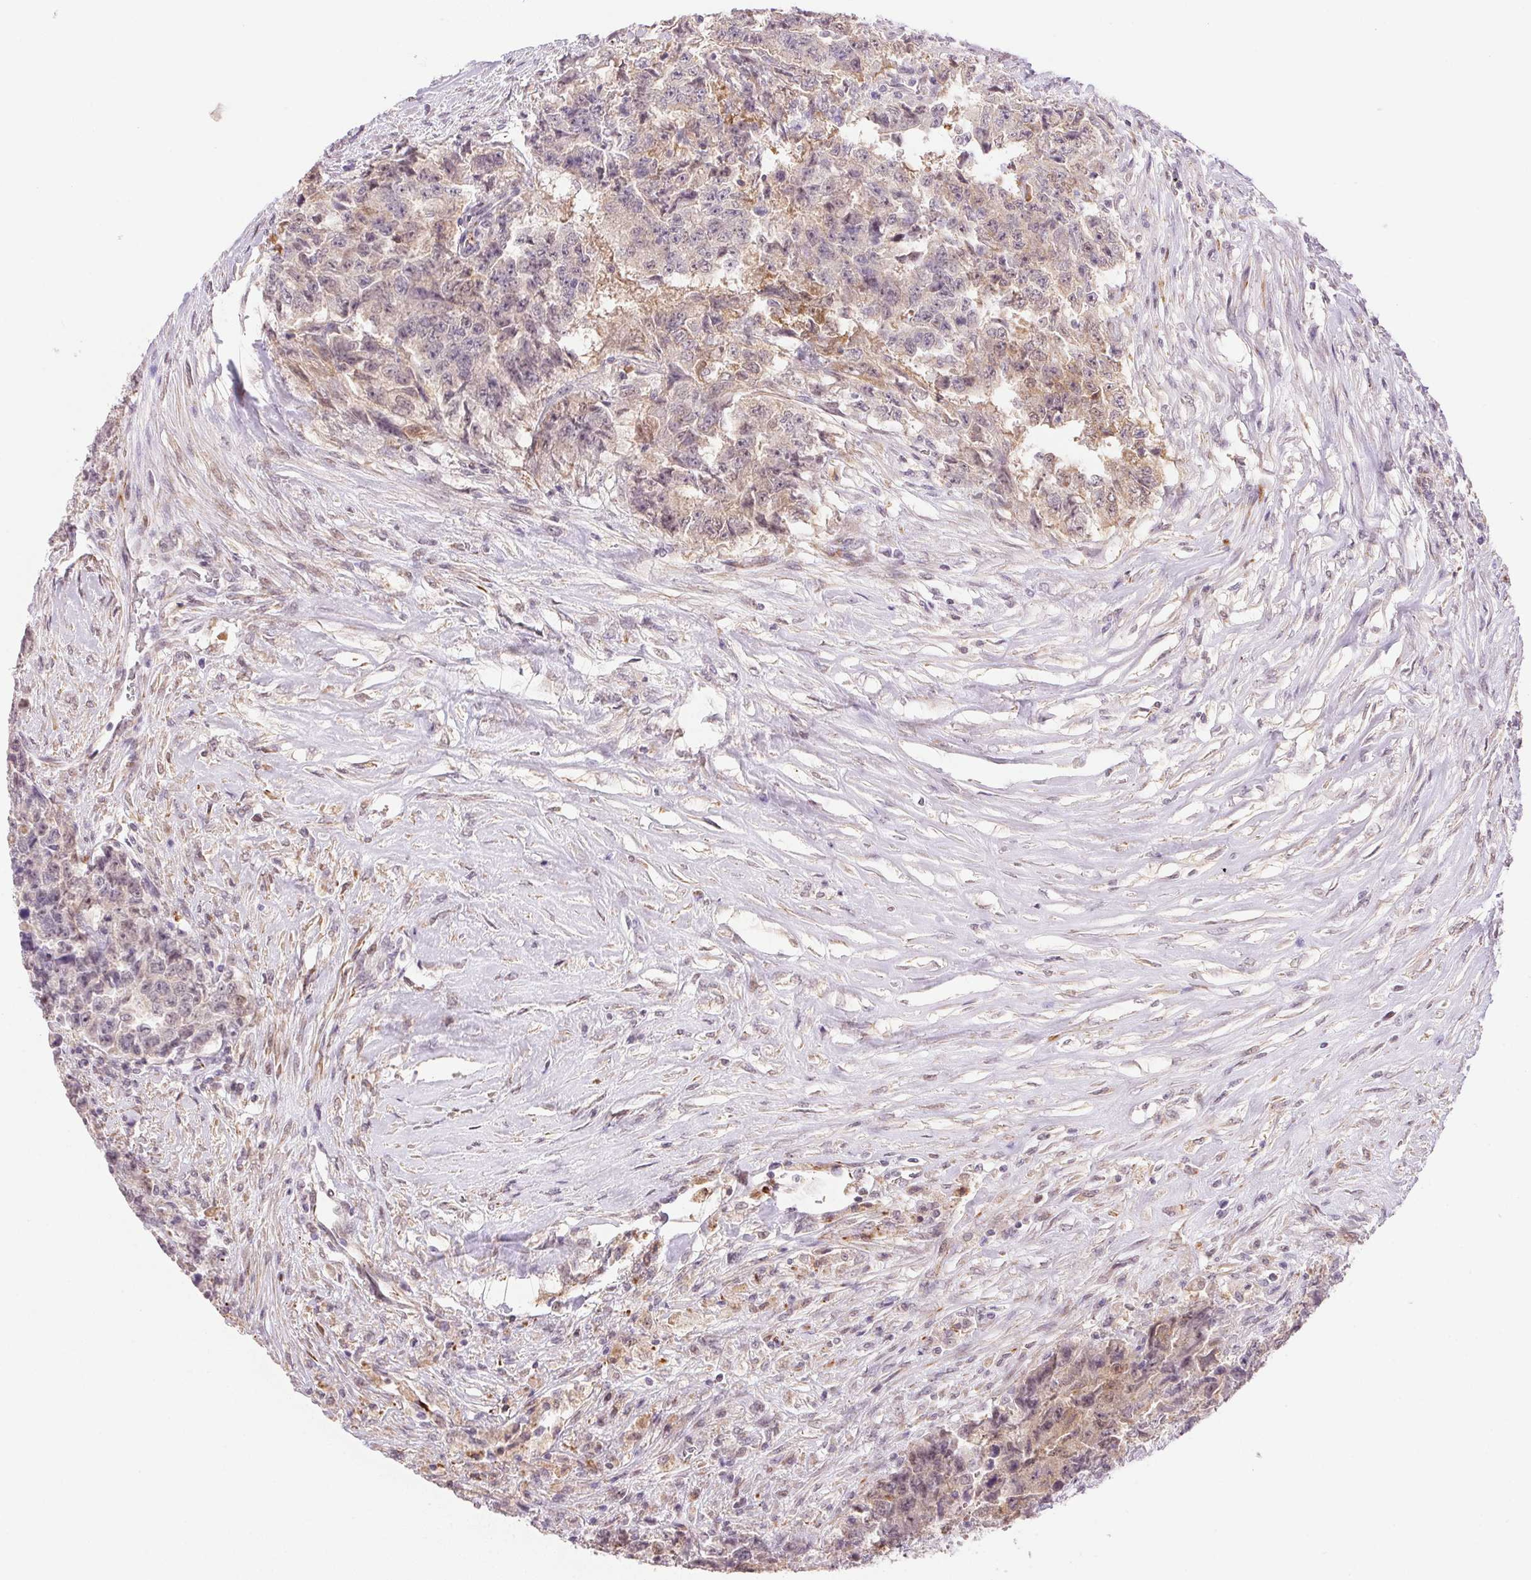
{"staining": {"intensity": "weak", "quantity": "<25%", "location": "cytoplasmic/membranous"}, "tissue": "testis cancer", "cell_type": "Tumor cells", "image_type": "cancer", "snomed": [{"axis": "morphology", "description": "Carcinoma, Embryonal, NOS"}, {"axis": "topography", "description": "Testis"}], "caption": "This is an immunohistochemistry micrograph of human embryonal carcinoma (testis). There is no staining in tumor cells.", "gene": "GYG2", "patient": {"sex": "male", "age": 24}}